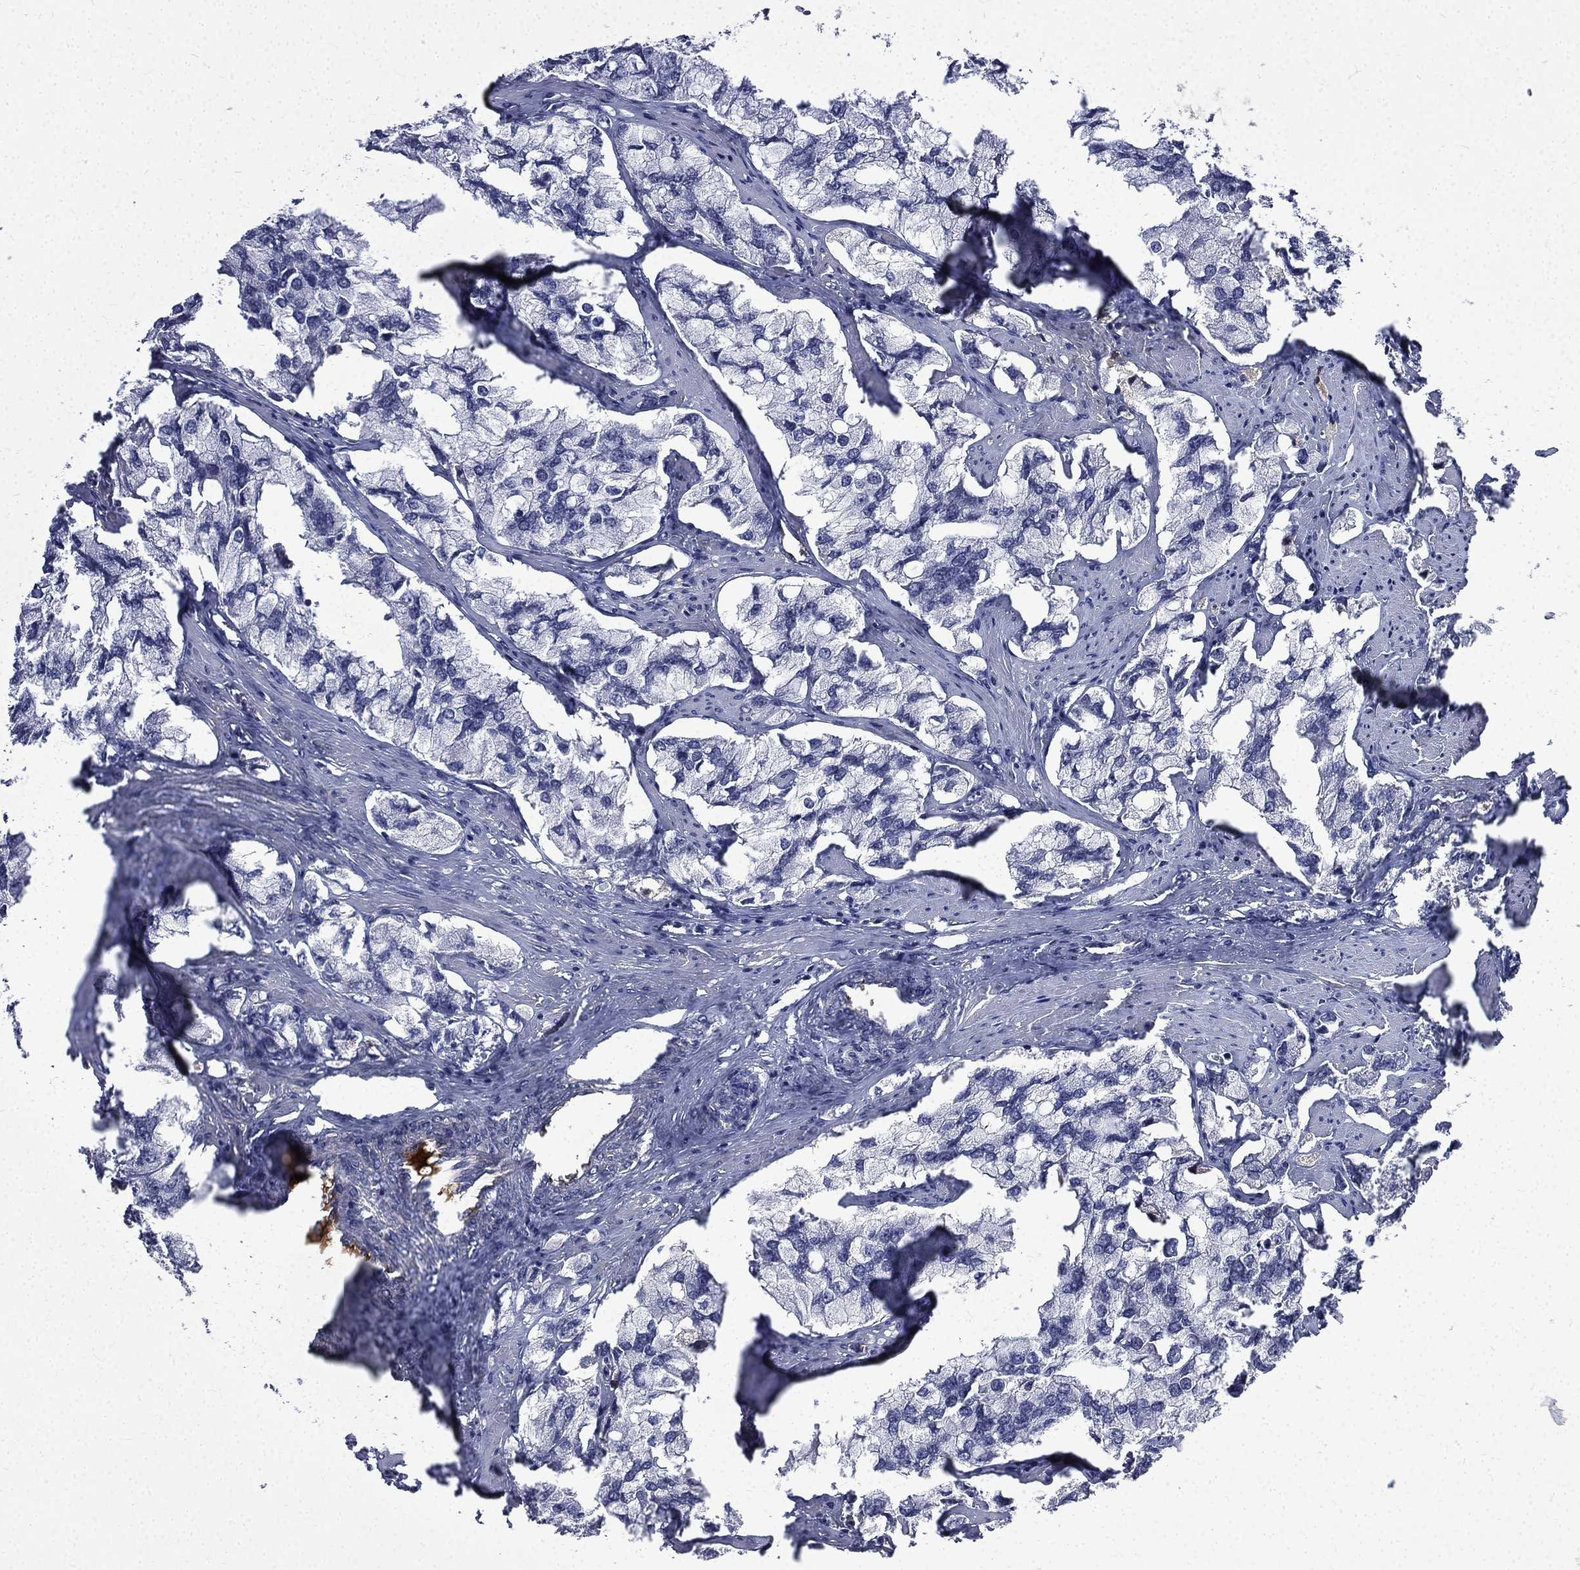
{"staining": {"intensity": "negative", "quantity": "none", "location": "none"}, "tissue": "prostate cancer", "cell_type": "Tumor cells", "image_type": "cancer", "snomed": [{"axis": "morphology", "description": "Adenocarcinoma, NOS"}, {"axis": "topography", "description": "Prostate and seminal vesicle, NOS"}, {"axis": "topography", "description": "Prostate"}], "caption": "Immunohistochemistry (IHC) photomicrograph of adenocarcinoma (prostate) stained for a protein (brown), which displays no staining in tumor cells.", "gene": "FGG", "patient": {"sex": "male", "age": 64}}